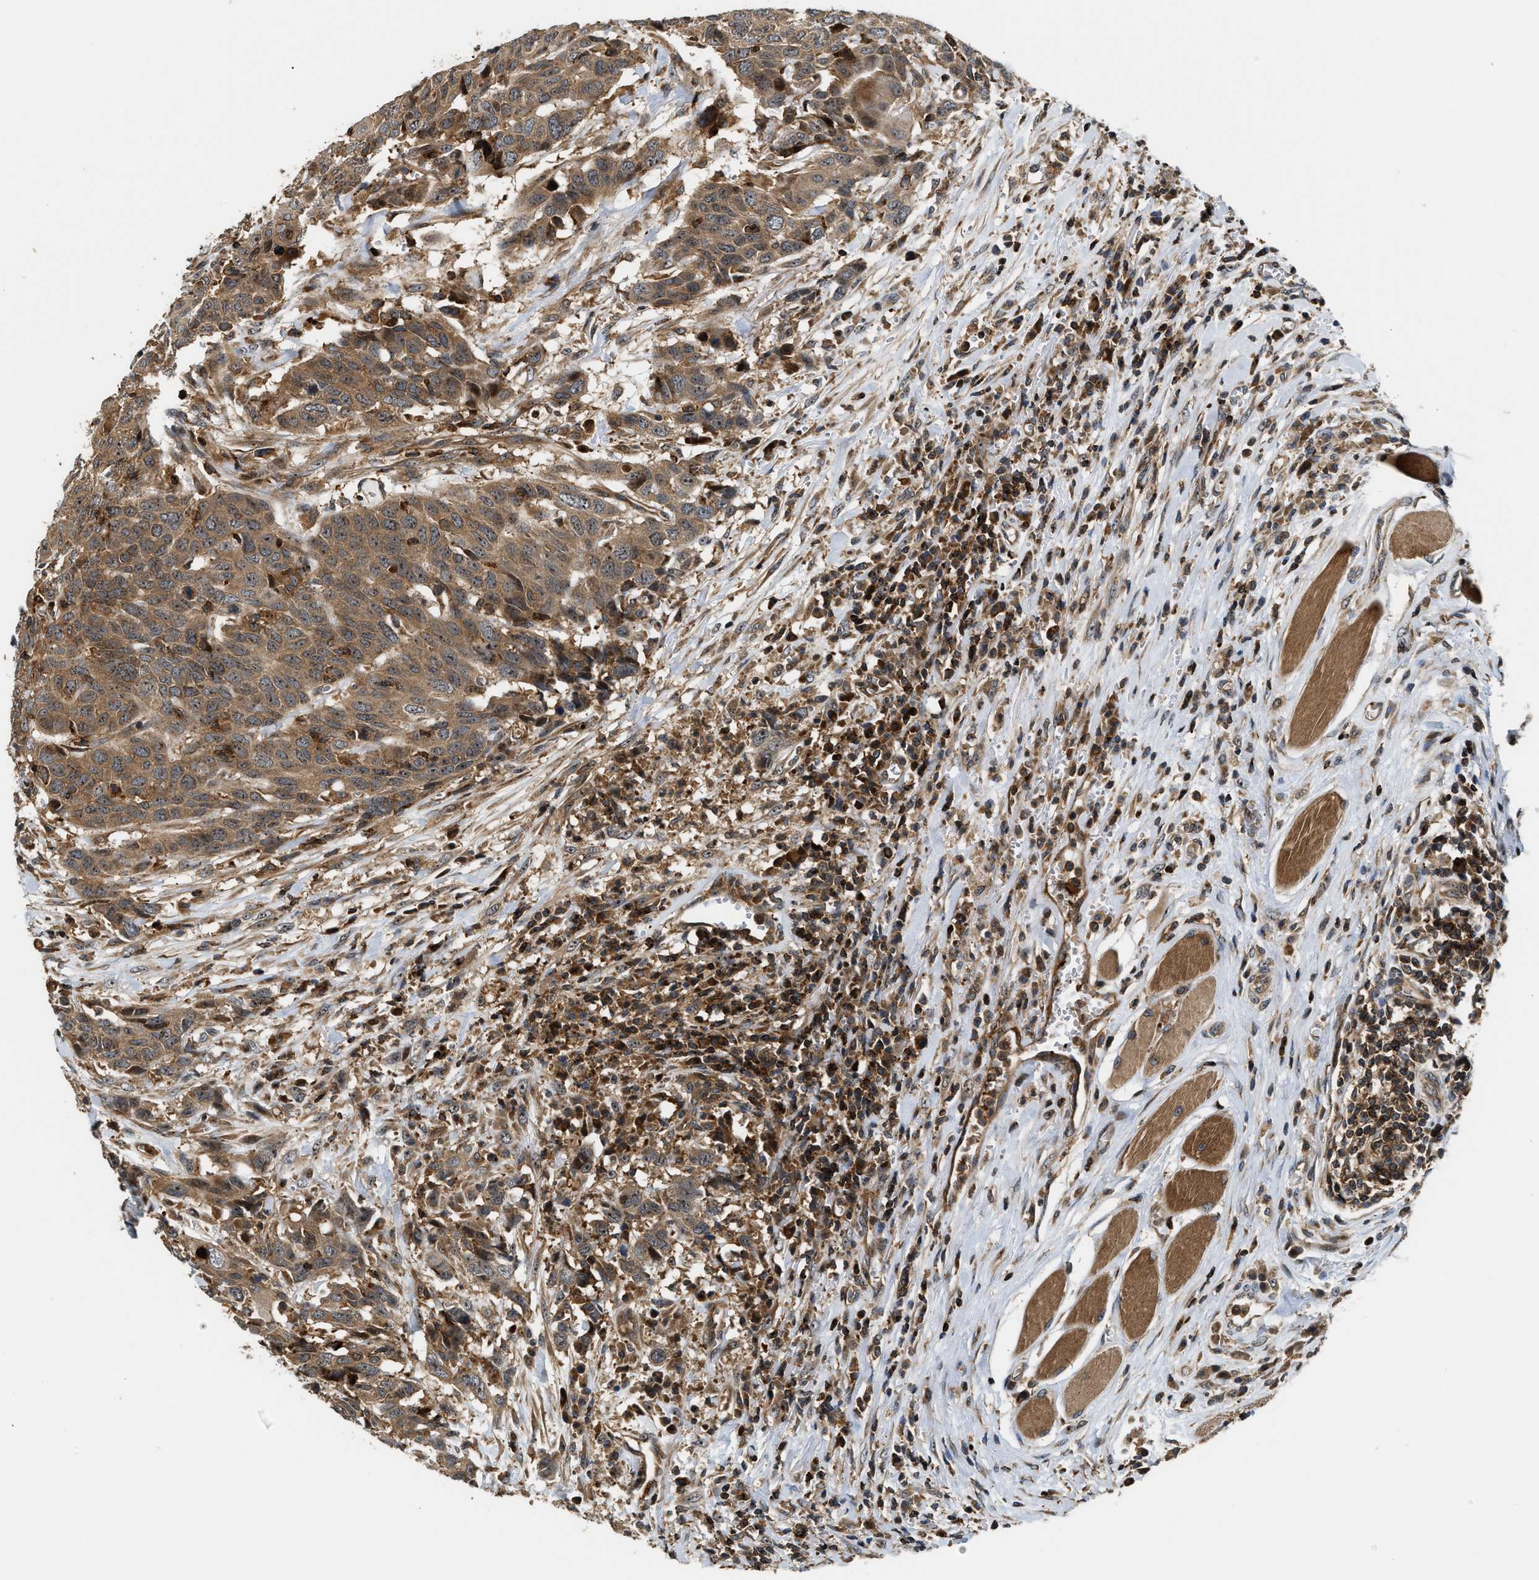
{"staining": {"intensity": "moderate", "quantity": ">75%", "location": "cytoplasmic/membranous"}, "tissue": "head and neck cancer", "cell_type": "Tumor cells", "image_type": "cancer", "snomed": [{"axis": "morphology", "description": "Squamous cell carcinoma, NOS"}, {"axis": "topography", "description": "Head-Neck"}], "caption": "Head and neck squamous cell carcinoma stained with a brown dye shows moderate cytoplasmic/membranous positive expression in approximately >75% of tumor cells.", "gene": "SNX5", "patient": {"sex": "male", "age": 66}}